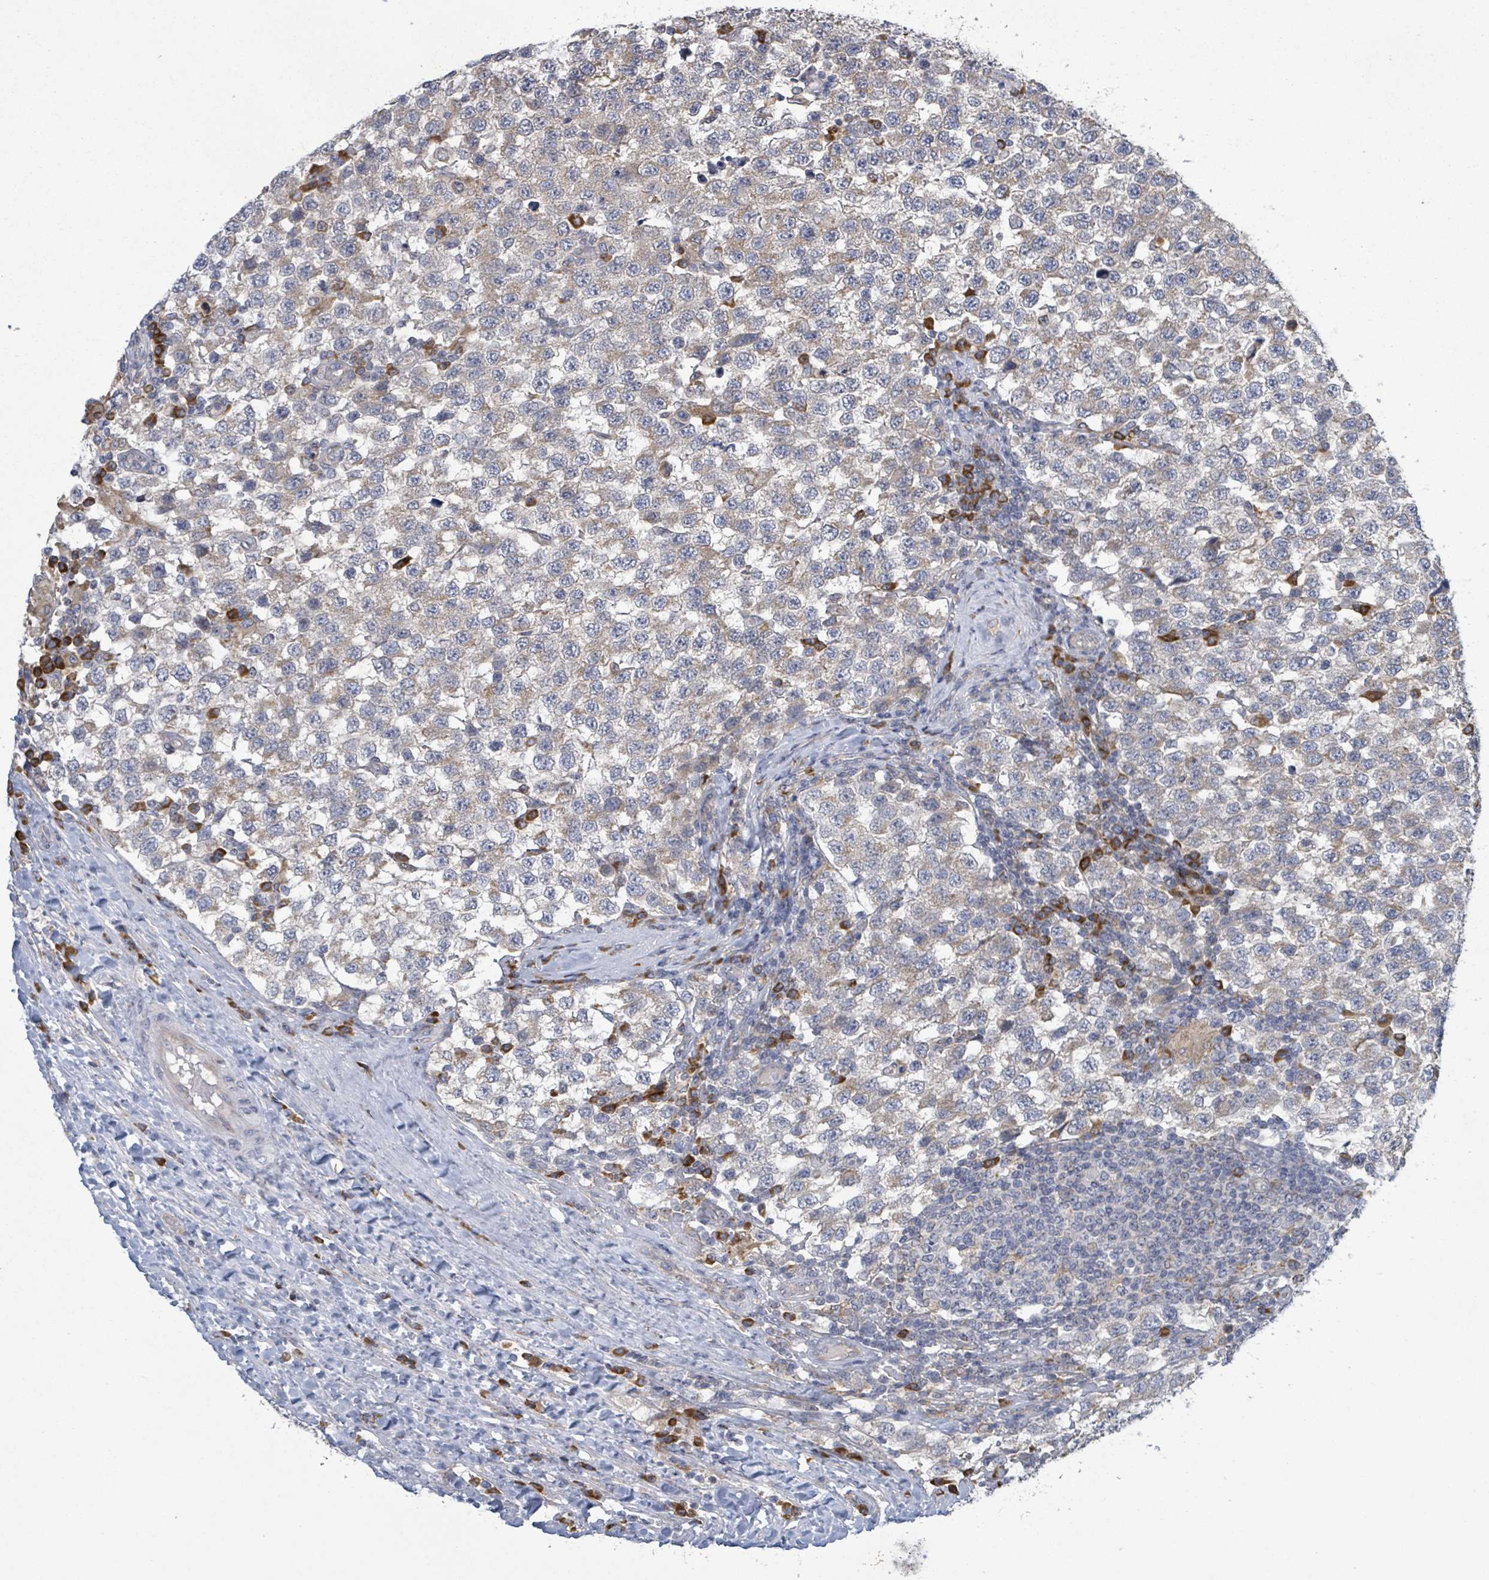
{"staining": {"intensity": "weak", "quantity": "25%-75%", "location": "cytoplasmic/membranous"}, "tissue": "testis cancer", "cell_type": "Tumor cells", "image_type": "cancer", "snomed": [{"axis": "morphology", "description": "Seminoma, NOS"}, {"axis": "topography", "description": "Testis"}], "caption": "This micrograph exhibits immunohistochemistry staining of human testis cancer, with low weak cytoplasmic/membranous expression in about 25%-75% of tumor cells.", "gene": "ATP13A1", "patient": {"sex": "male", "age": 34}}